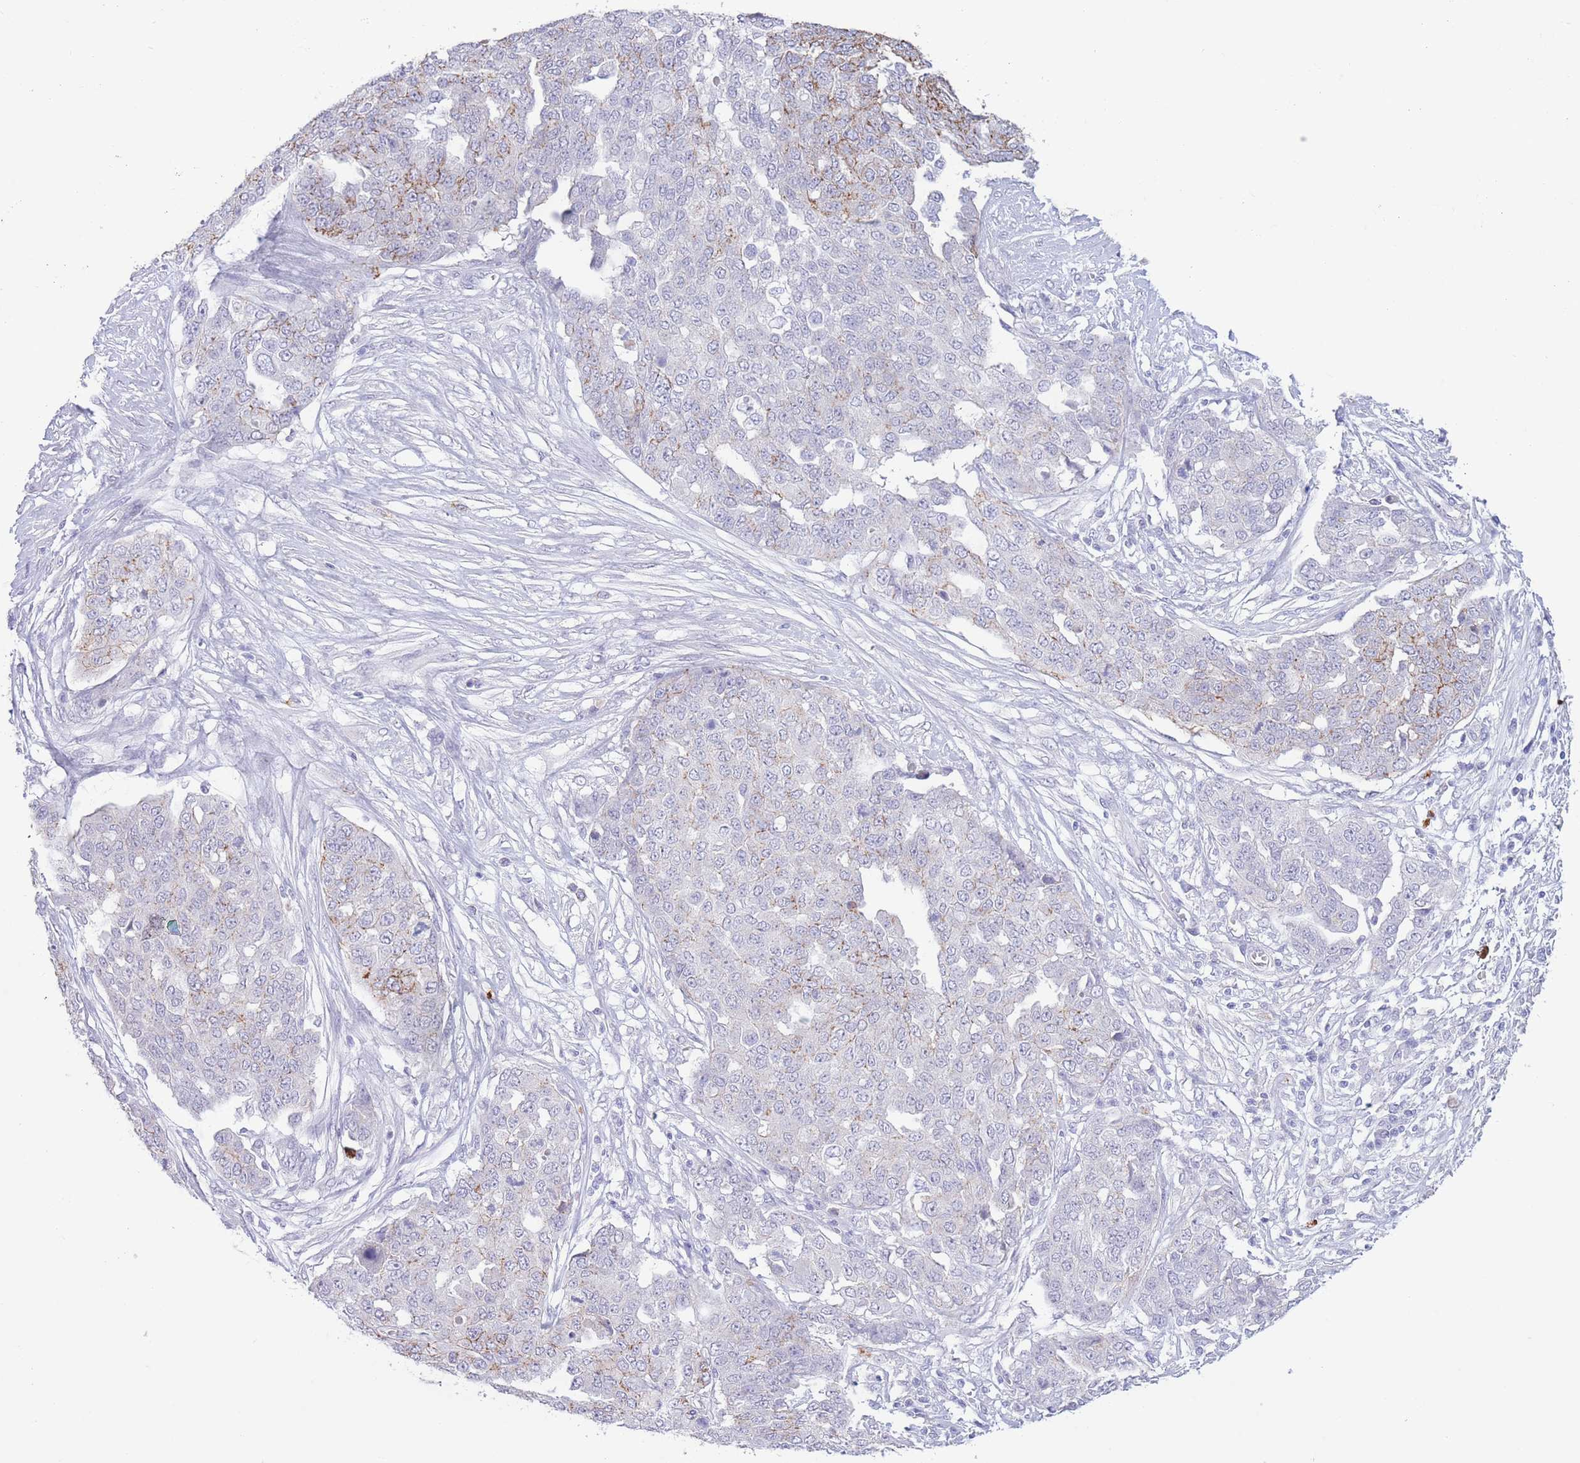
{"staining": {"intensity": "weak", "quantity": "<25%", "location": "cytoplasmic/membranous"}, "tissue": "ovarian cancer", "cell_type": "Tumor cells", "image_type": "cancer", "snomed": [{"axis": "morphology", "description": "Cystadenocarcinoma, serous, NOS"}, {"axis": "topography", "description": "Soft tissue"}, {"axis": "topography", "description": "Ovary"}], "caption": "High magnification brightfield microscopy of ovarian cancer stained with DAB (brown) and counterstained with hematoxylin (blue): tumor cells show no significant staining.", "gene": "LCLAT1", "patient": {"sex": "female", "age": 57}}